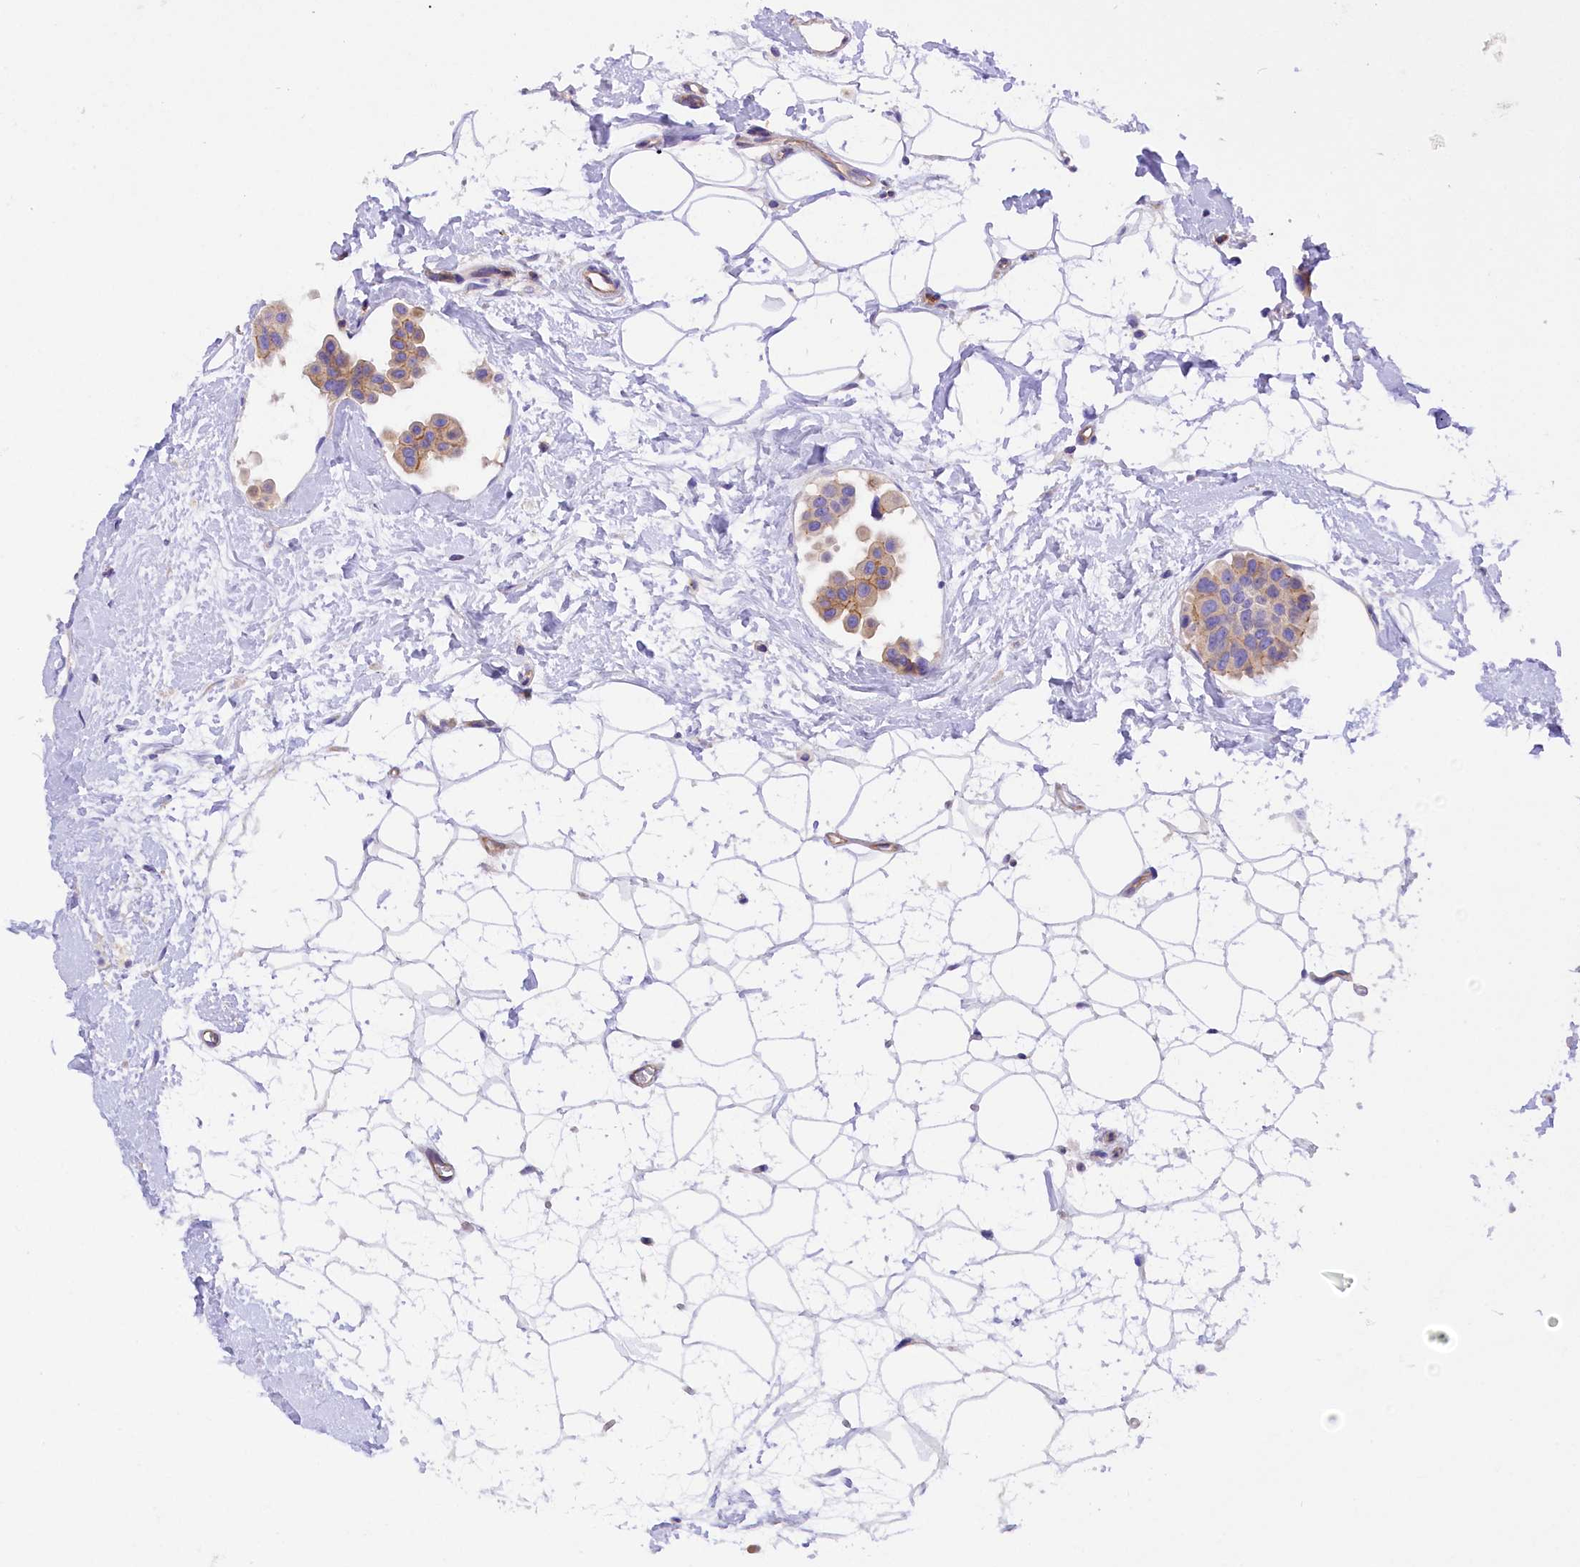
{"staining": {"intensity": "moderate", "quantity": "<25%", "location": "cytoplasmic/membranous"}, "tissue": "breast cancer", "cell_type": "Tumor cells", "image_type": "cancer", "snomed": [{"axis": "morphology", "description": "Normal tissue, NOS"}, {"axis": "morphology", "description": "Duct carcinoma"}, {"axis": "topography", "description": "Breast"}], "caption": "Invasive ductal carcinoma (breast) was stained to show a protein in brown. There is low levels of moderate cytoplasmic/membranous staining in about <25% of tumor cells.", "gene": "FAM193A", "patient": {"sex": "female", "age": 39}}